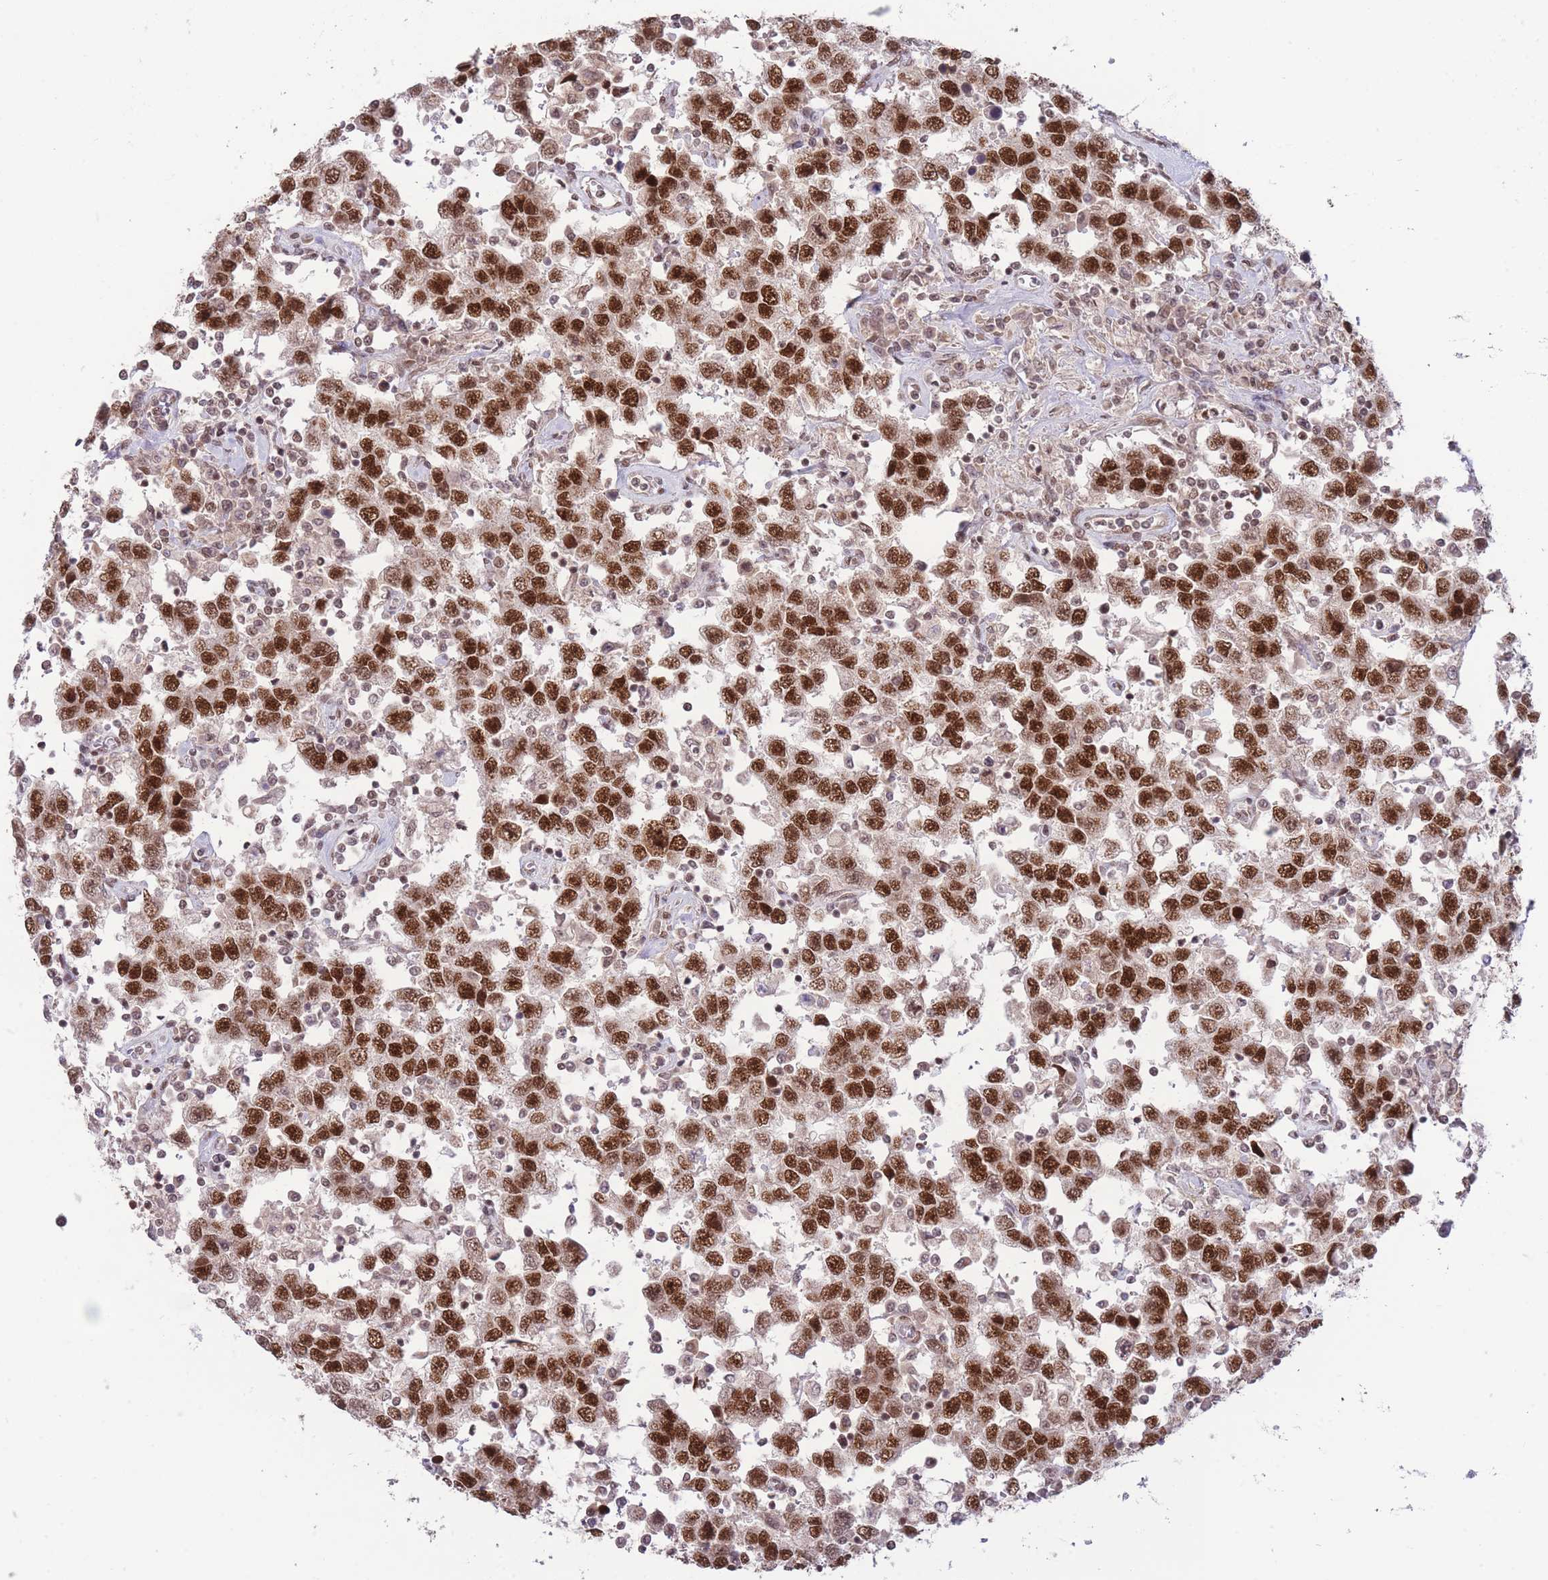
{"staining": {"intensity": "strong", "quantity": ">75%", "location": "nuclear"}, "tissue": "testis cancer", "cell_type": "Tumor cells", "image_type": "cancer", "snomed": [{"axis": "morphology", "description": "Seminoma, NOS"}, {"axis": "topography", "description": "Testis"}], "caption": "There is high levels of strong nuclear staining in tumor cells of testis cancer, as demonstrated by immunohistochemical staining (brown color).", "gene": "CARD8", "patient": {"sex": "male", "age": 41}}